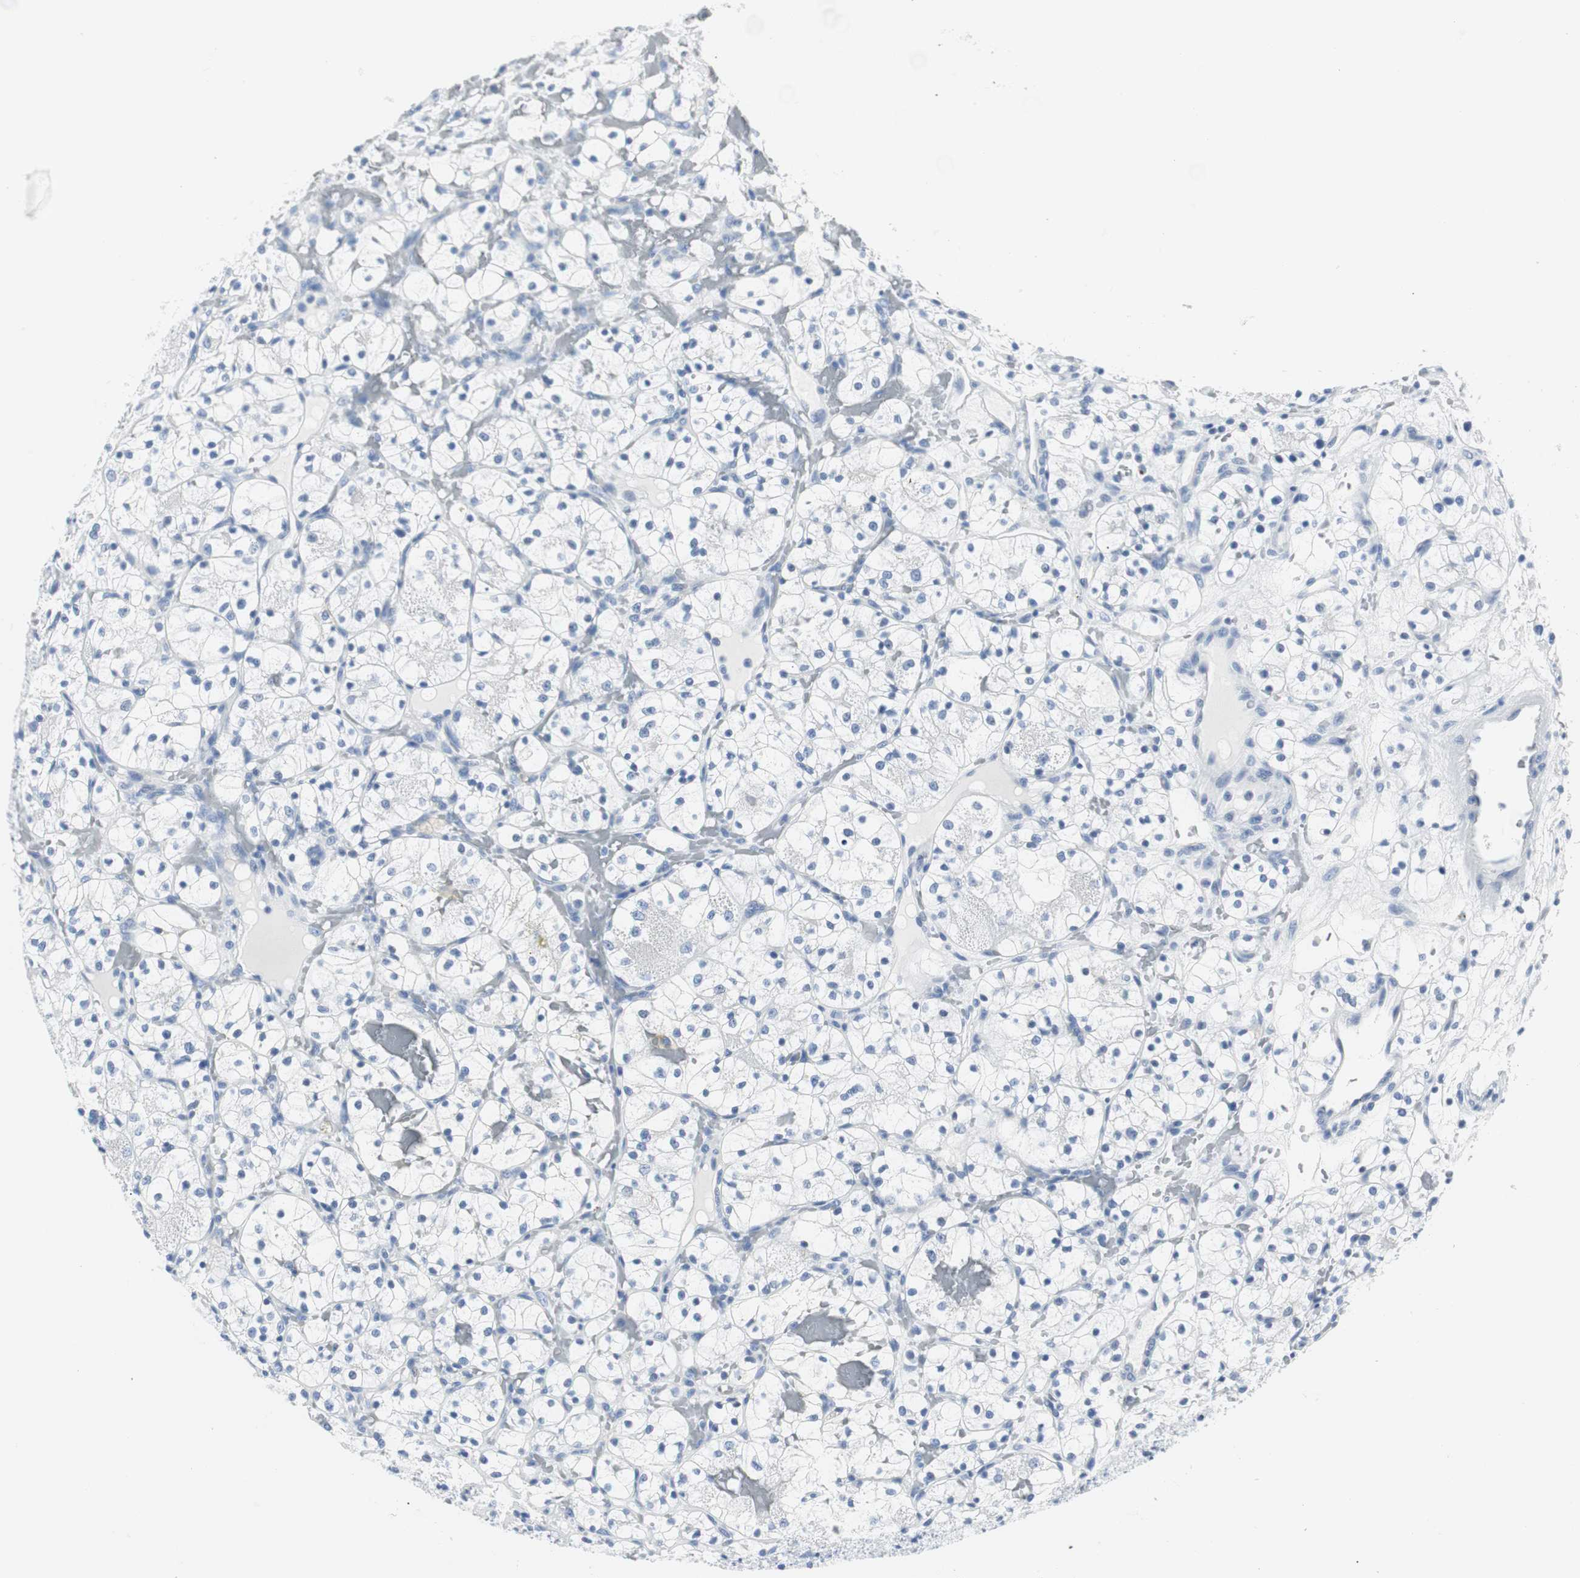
{"staining": {"intensity": "negative", "quantity": "none", "location": "none"}, "tissue": "renal cancer", "cell_type": "Tumor cells", "image_type": "cancer", "snomed": [{"axis": "morphology", "description": "Adenocarcinoma, NOS"}, {"axis": "topography", "description": "Kidney"}], "caption": "There is no significant positivity in tumor cells of renal cancer (adenocarcinoma). (DAB immunohistochemistry visualized using brightfield microscopy, high magnification).", "gene": "GAP43", "patient": {"sex": "female", "age": 60}}